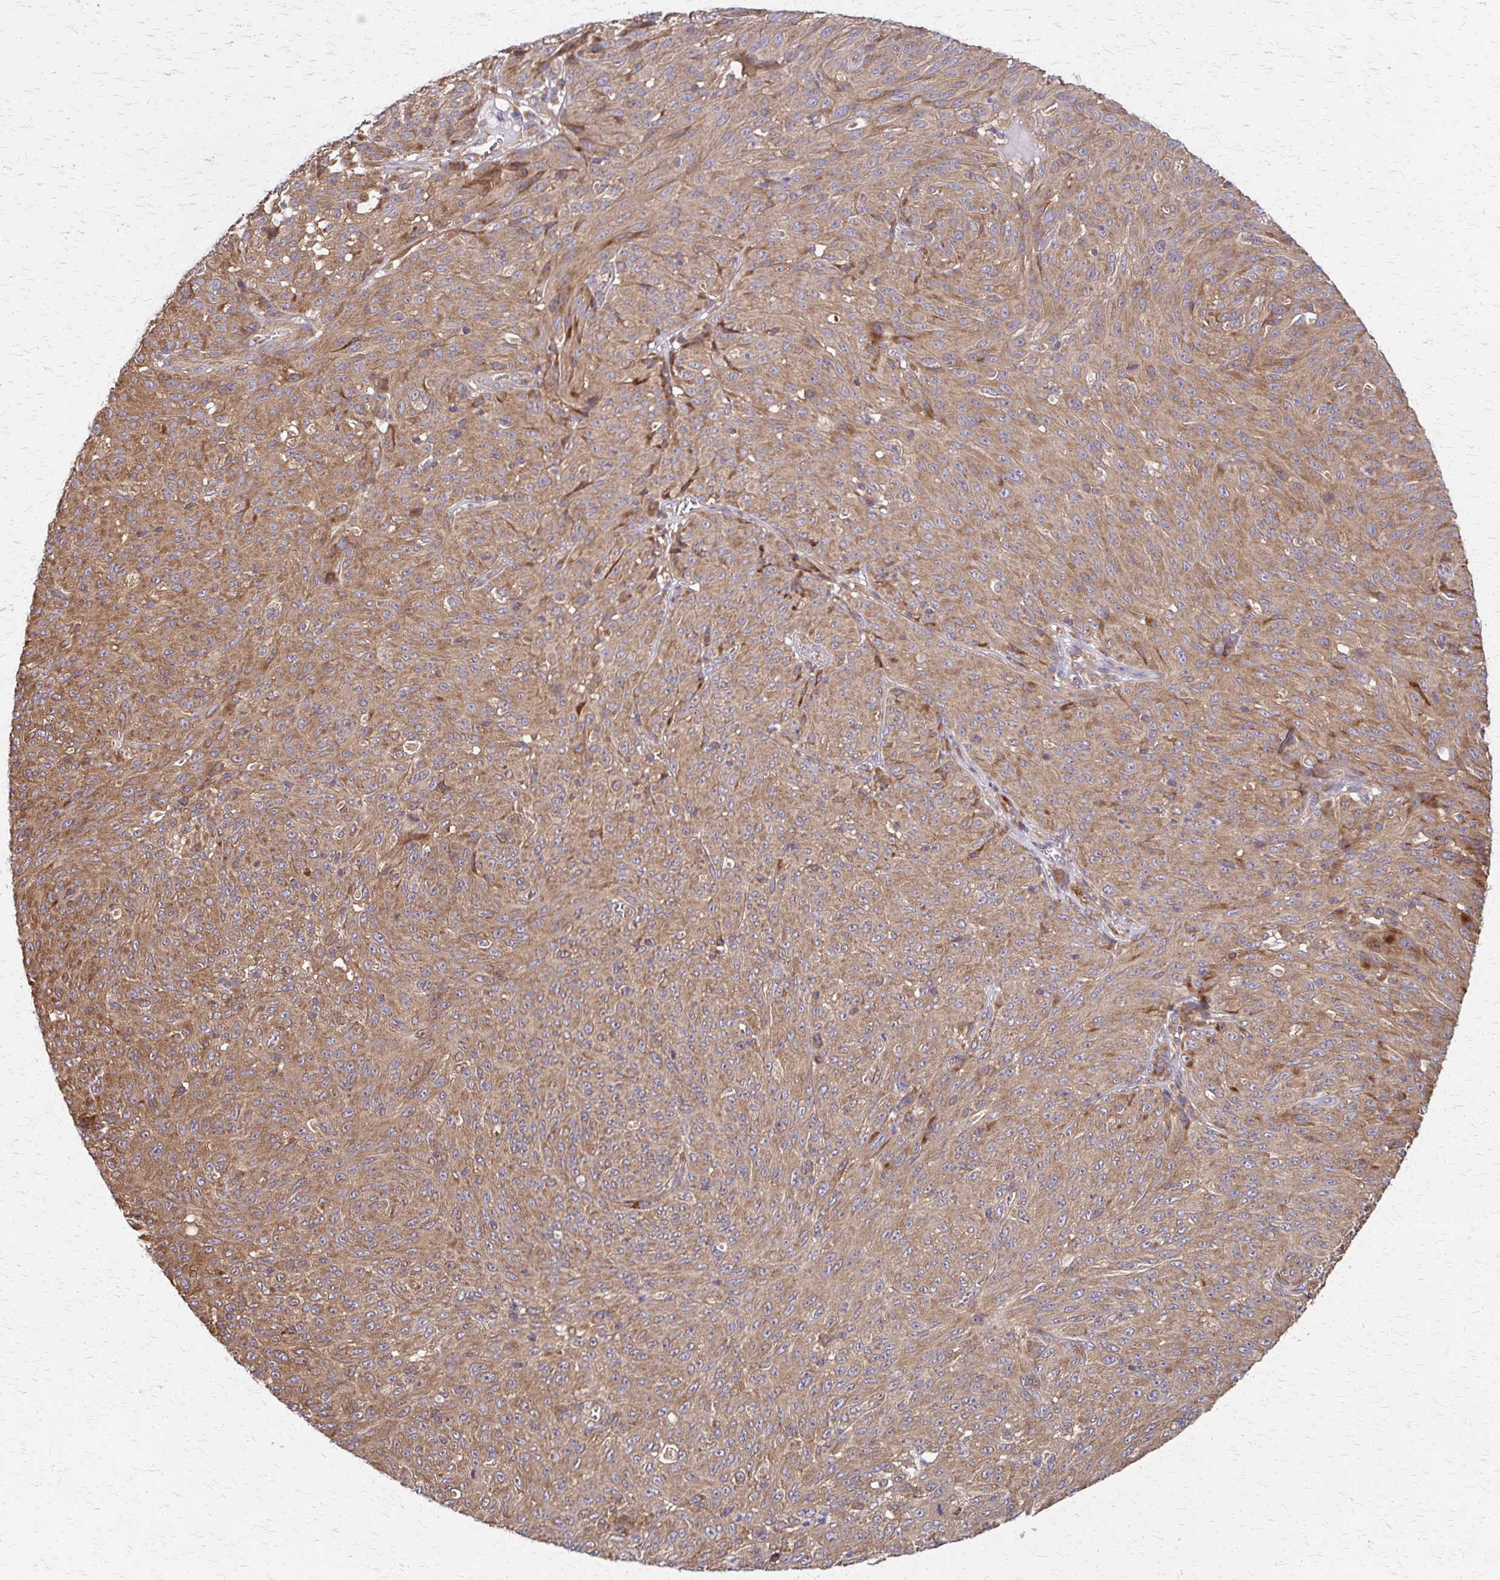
{"staining": {"intensity": "moderate", "quantity": ">75%", "location": "cytoplasmic/membranous"}, "tissue": "melanoma", "cell_type": "Tumor cells", "image_type": "cancer", "snomed": [{"axis": "morphology", "description": "Malignant melanoma, NOS"}, {"axis": "topography", "description": "Skin"}], "caption": "The immunohistochemical stain highlights moderate cytoplasmic/membranous positivity in tumor cells of malignant melanoma tissue.", "gene": "EEF2", "patient": {"sex": "male", "age": 85}}